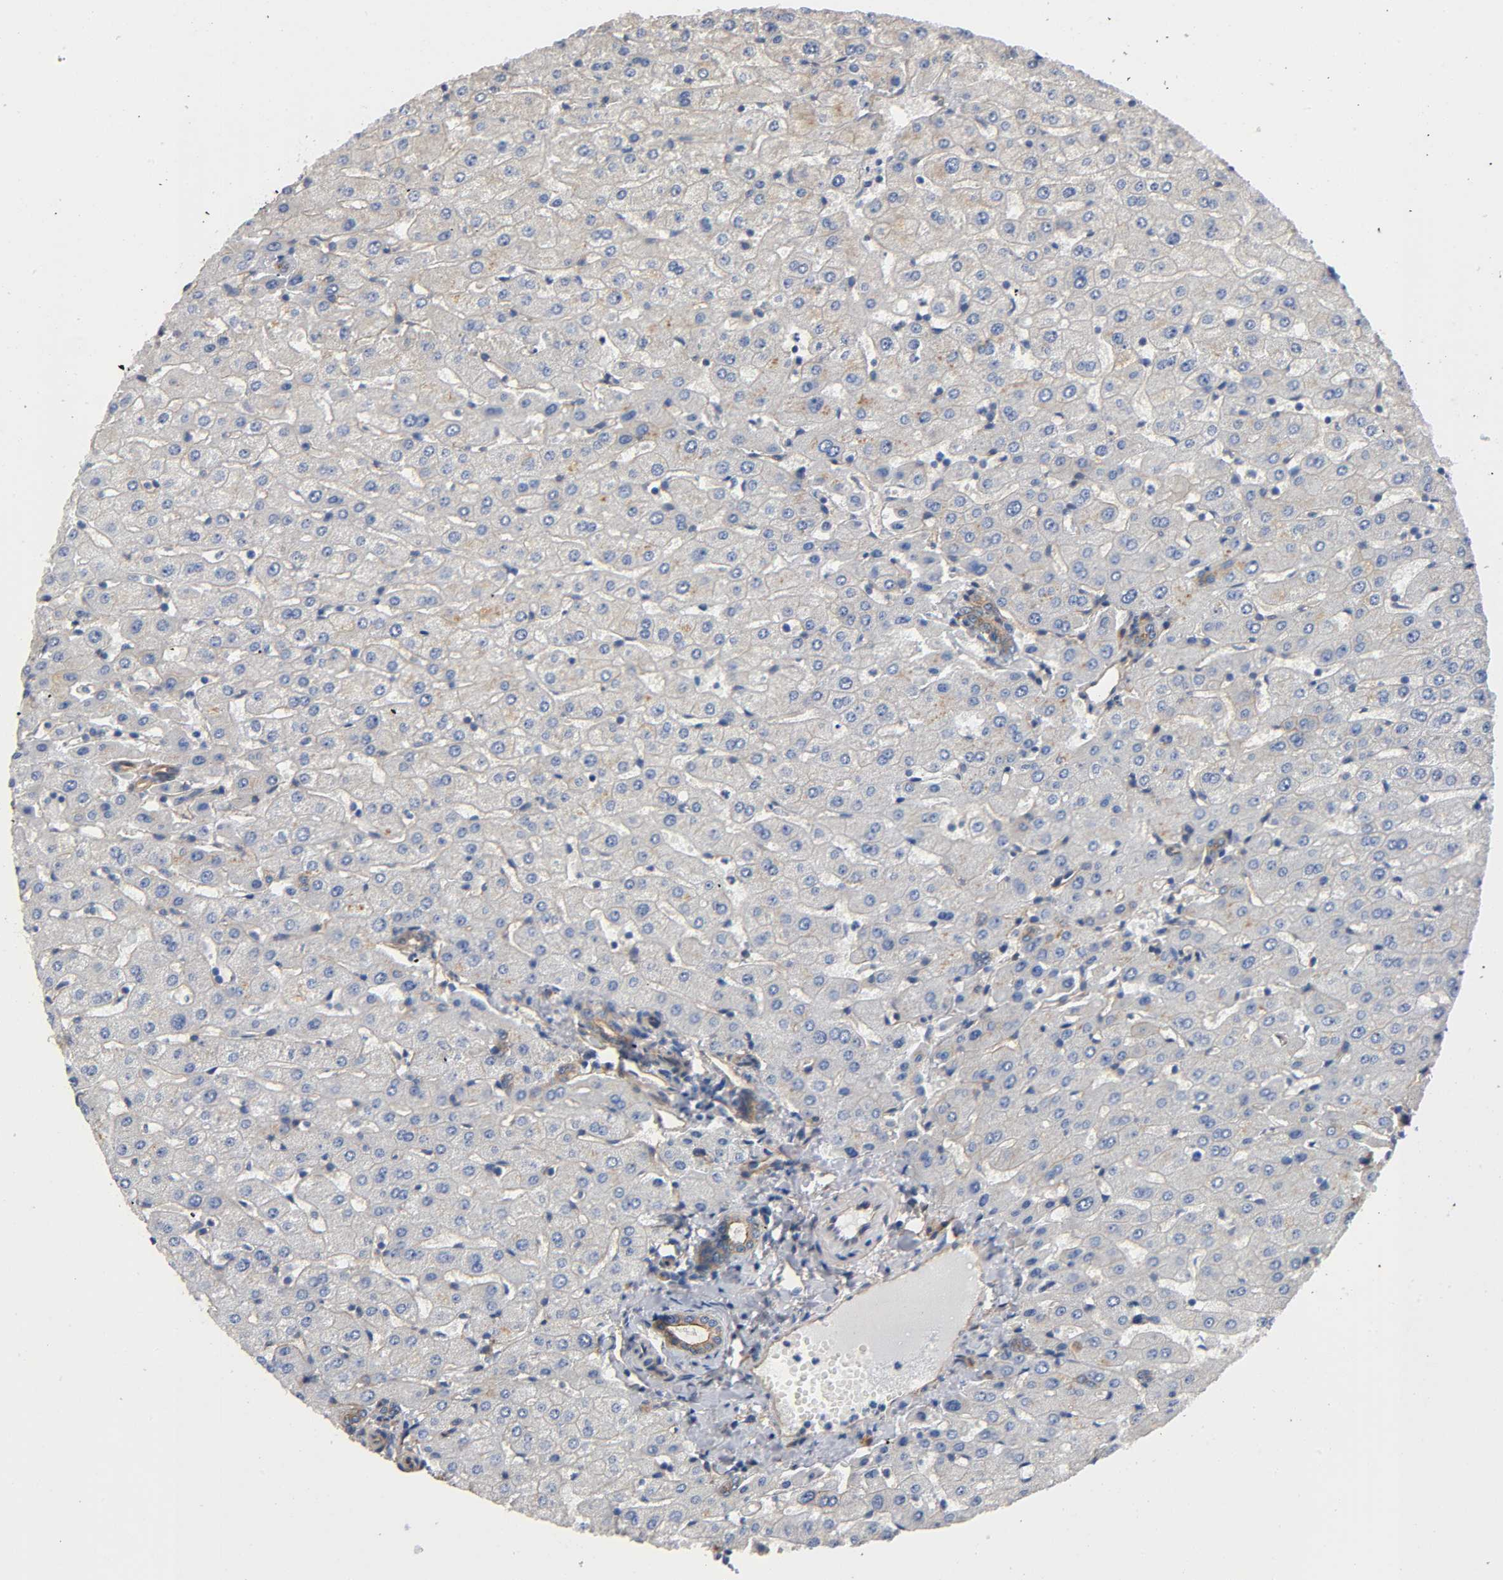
{"staining": {"intensity": "moderate", "quantity": ">75%", "location": "cytoplasmic/membranous"}, "tissue": "liver", "cell_type": "Cholangiocytes", "image_type": "normal", "snomed": [{"axis": "morphology", "description": "Normal tissue, NOS"}, {"axis": "morphology", "description": "Fibrosis, NOS"}, {"axis": "topography", "description": "Liver"}], "caption": "Moderate cytoplasmic/membranous expression for a protein is present in approximately >75% of cholangiocytes of benign liver using IHC.", "gene": "MARS1", "patient": {"sex": "female", "age": 29}}